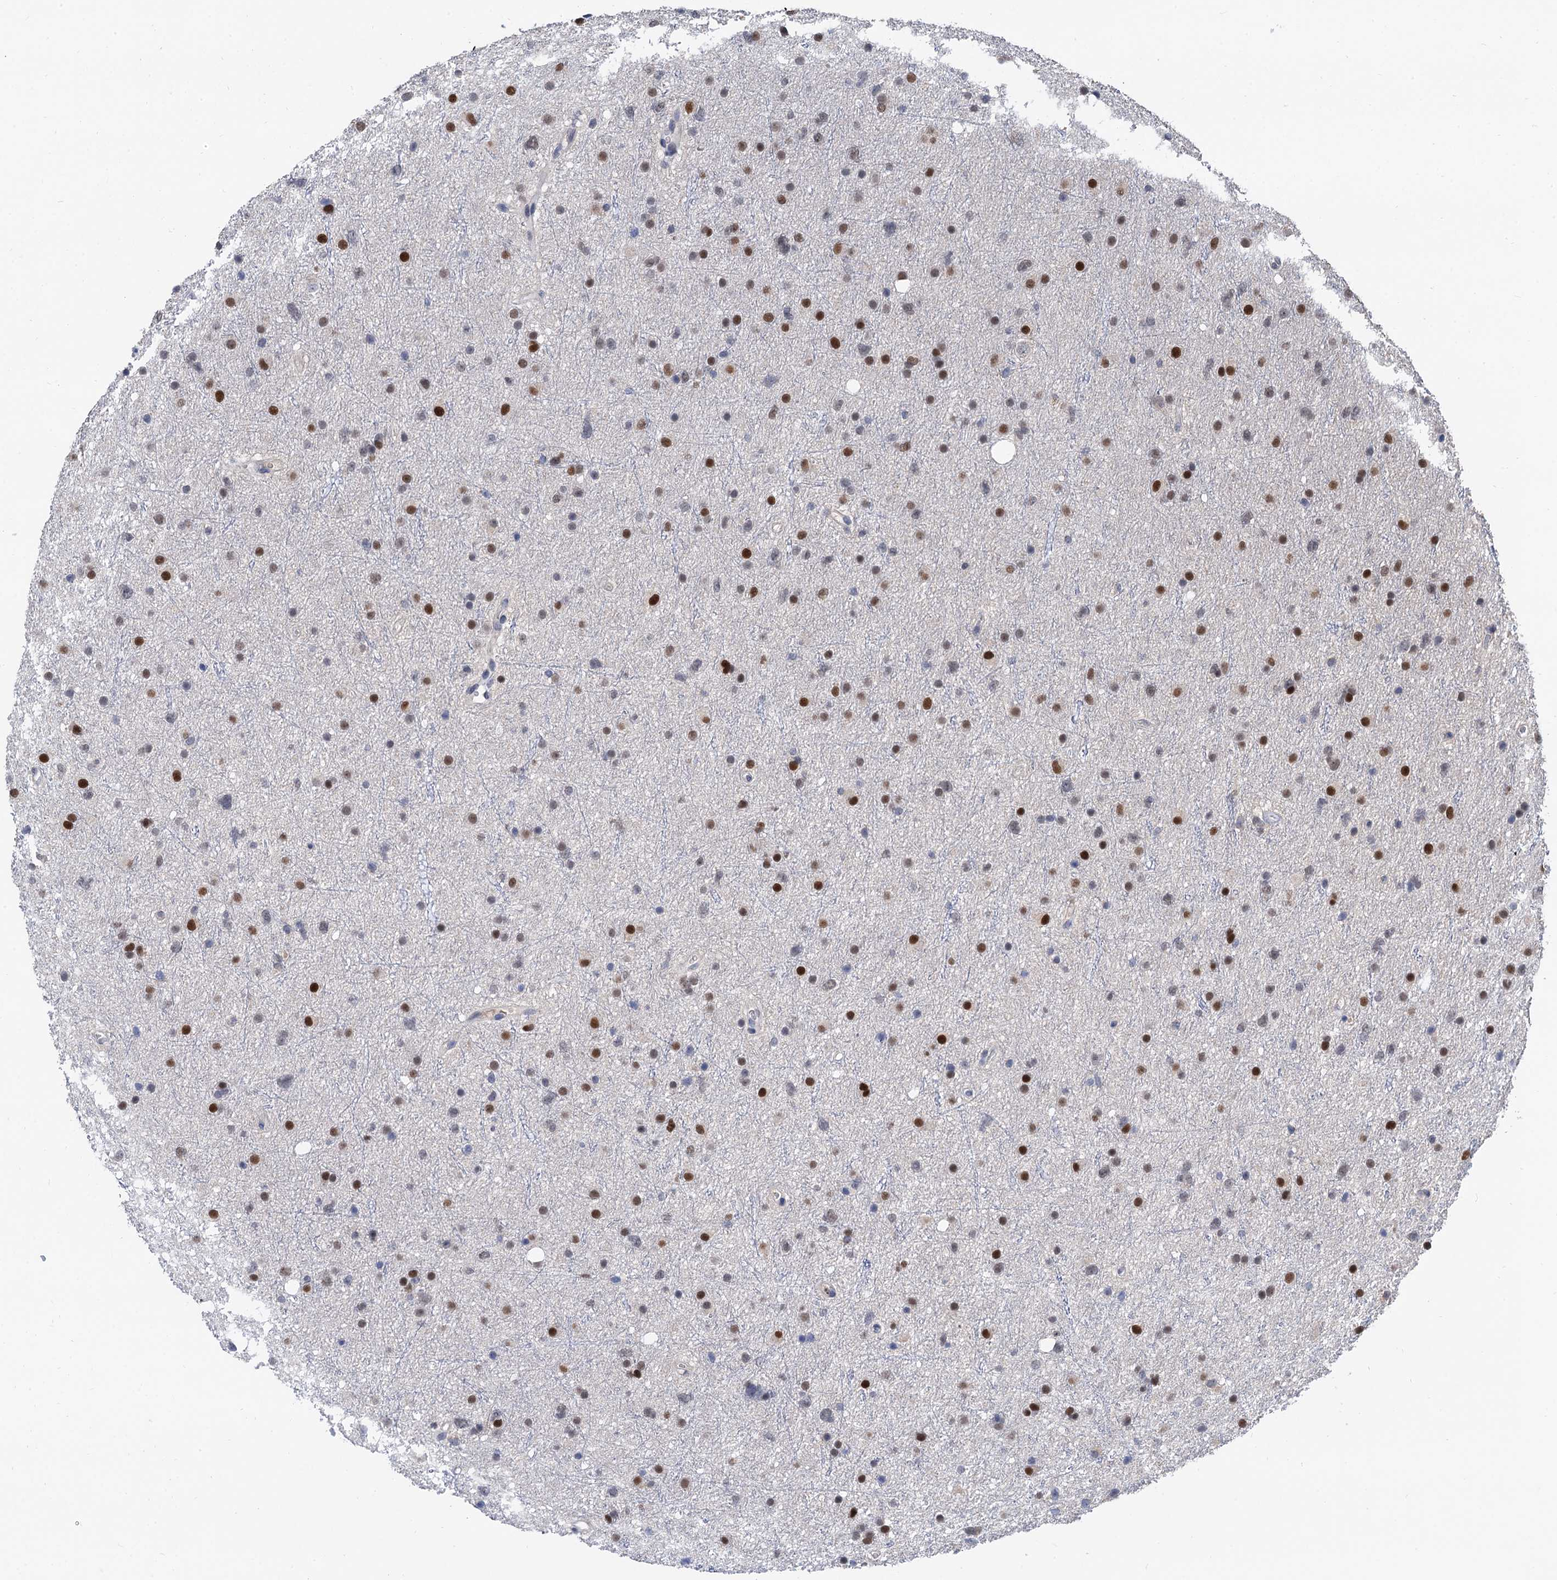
{"staining": {"intensity": "moderate", "quantity": "25%-75%", "location": "nuclear"}, "tissue": "glioma", "cell_type": "Tumor cells", "image_type": "cancer", "snomed": [{"axis": "morphology", "description": "Glioma, malignant, Low grade"}, {"axis": "topography", "description": "Cerebral cortex"}], "caption": "IHC of low-grade glioma (malignant) reveals medium levels of moderate nuclear positivity in about 25%-75% of tumor cells.", "gene": "TSEN34", "patient": {"sex": "female", "age": 39}}